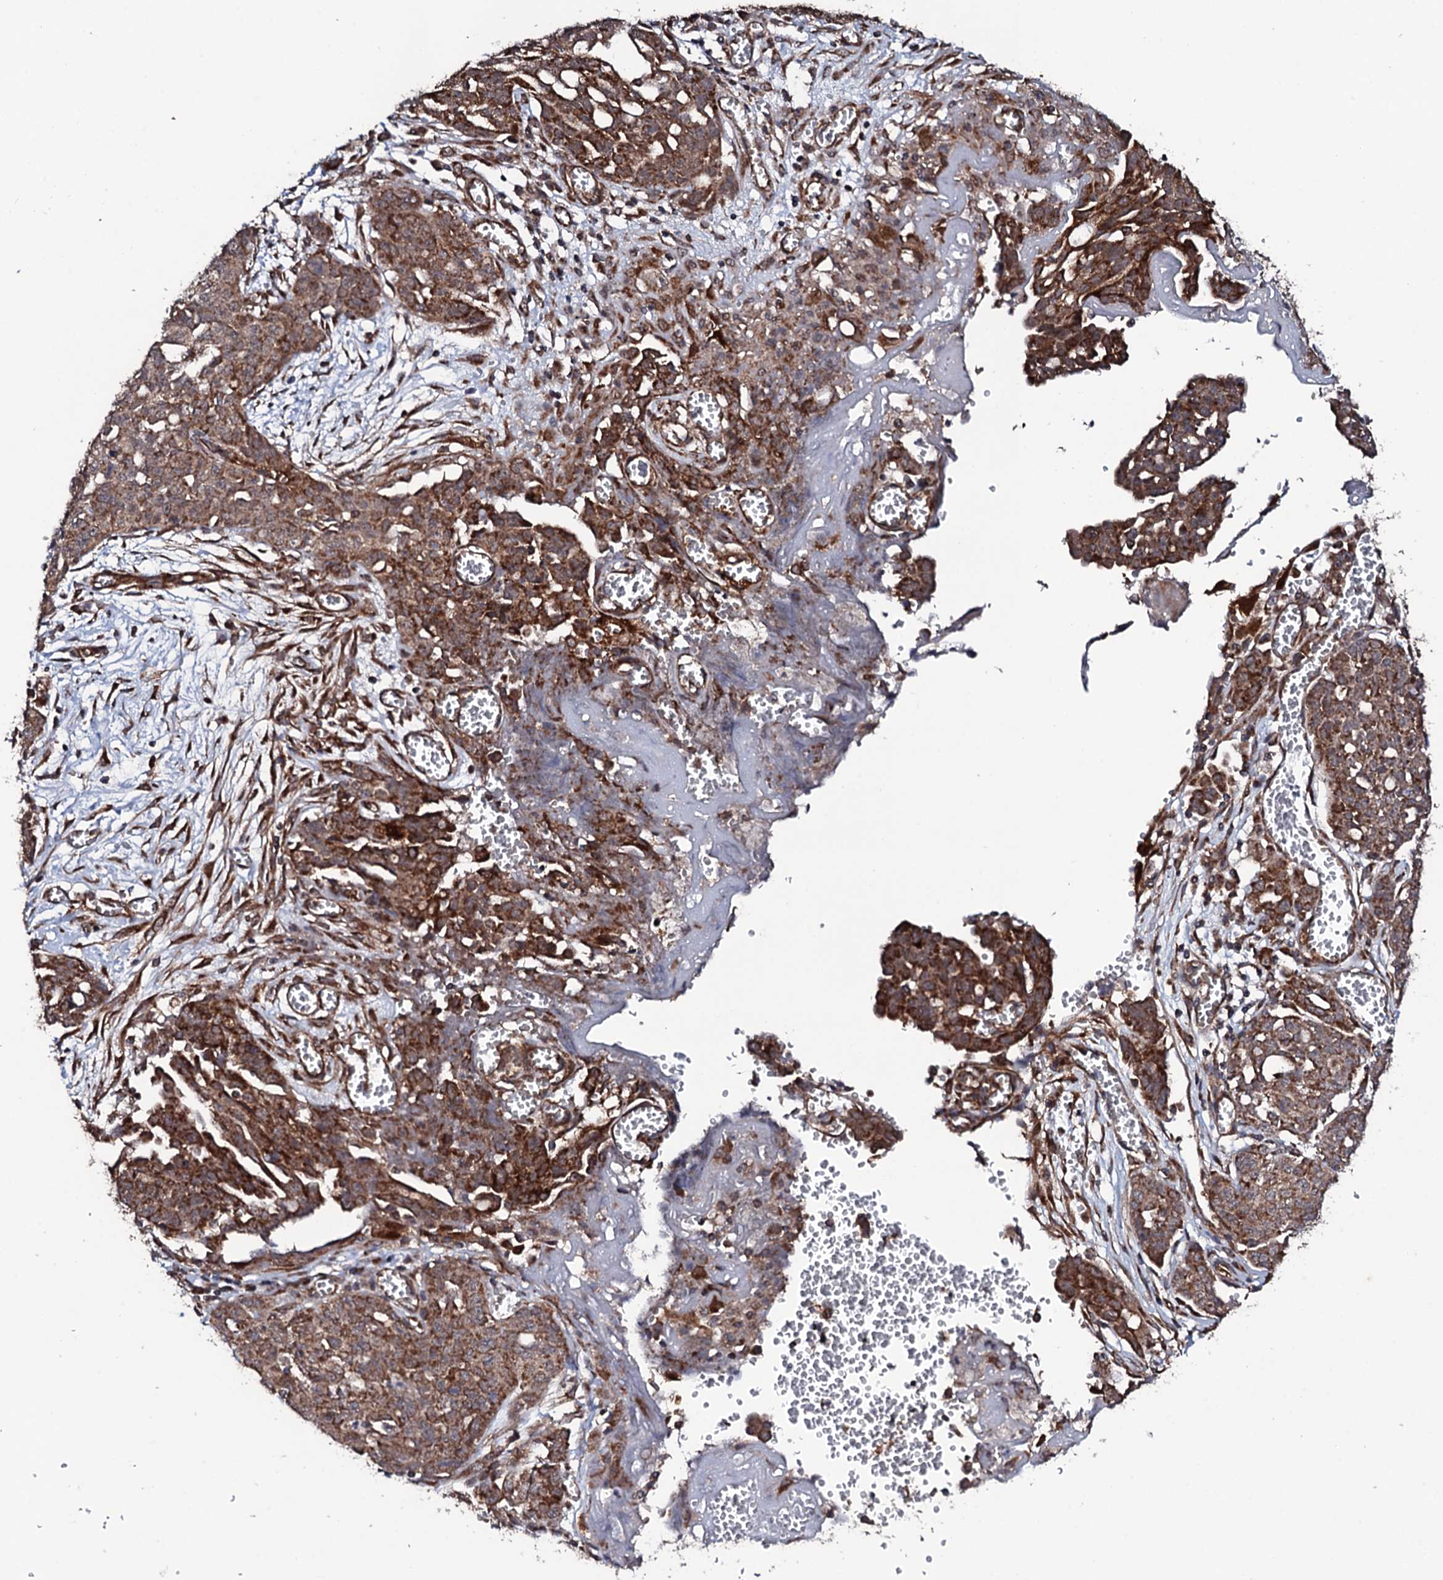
{"staining": {"intensity": "strong", "quantity": ">75%", "location": "cytoplasmic/membranous"}, "tissue": "ovarian cancer", "cell_type": "Tumor cells", "image_type": "cancer", "snomed": [{"axis": "morphology", "description": "Cystadenocarcinoma, serous, NOS"}, {"axis": "topography", "description": "Soft tissue"}, {"axis": "topography", "description": "Ovary"}], "caption": "Human serous cystadenocarcinoma (ovarian) stained with a protein marker exhibits strong staining in tumor cells.", "gene": "MTIF3", "patient": {"sex": "female", "age": 57}}